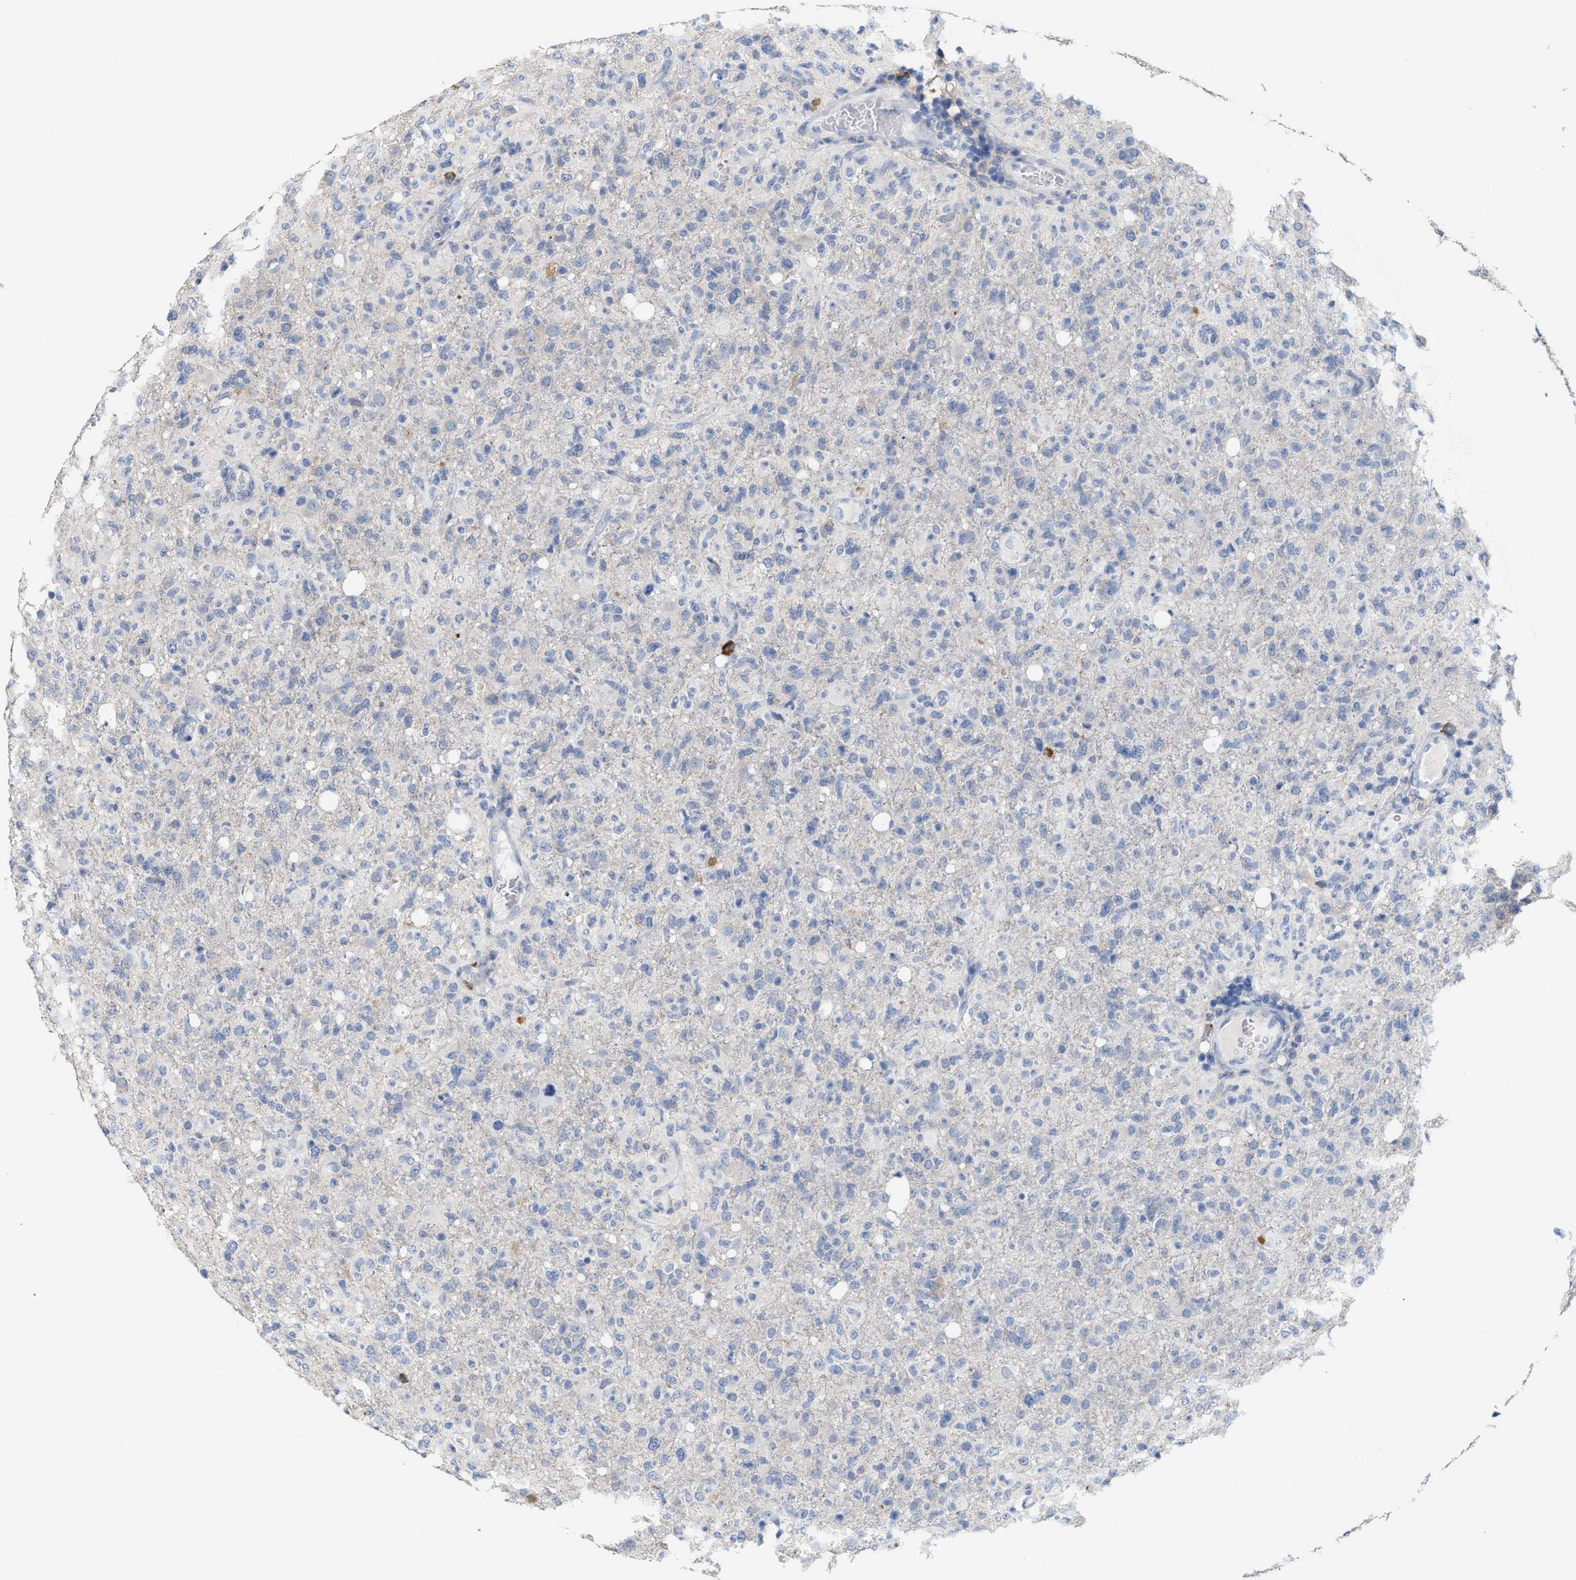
{"staining": {"intensity": "negative", "quantity": "none", "location": "none"}, "tissue": "glioma", "cell_type": "Tumor cells", "image_type": "cancer", "snomed": [{"axis": "morphology", "description": "Glioma, malignant, High grade"}, {"axis": "topography", "description": "Brain"}], "caption": "High power microscopy photomicrograph of an immunohistochemistry histopathology image of glioma, revealing no significant staining in tumor cells. The staining was performed using DAB to visualize the protein expression in brown, while the nuclei were stained in blue with hematoxylin (Magnification: 20x).", "gene": "RYR2", "patient": {"sex": "female", "age": 57}}